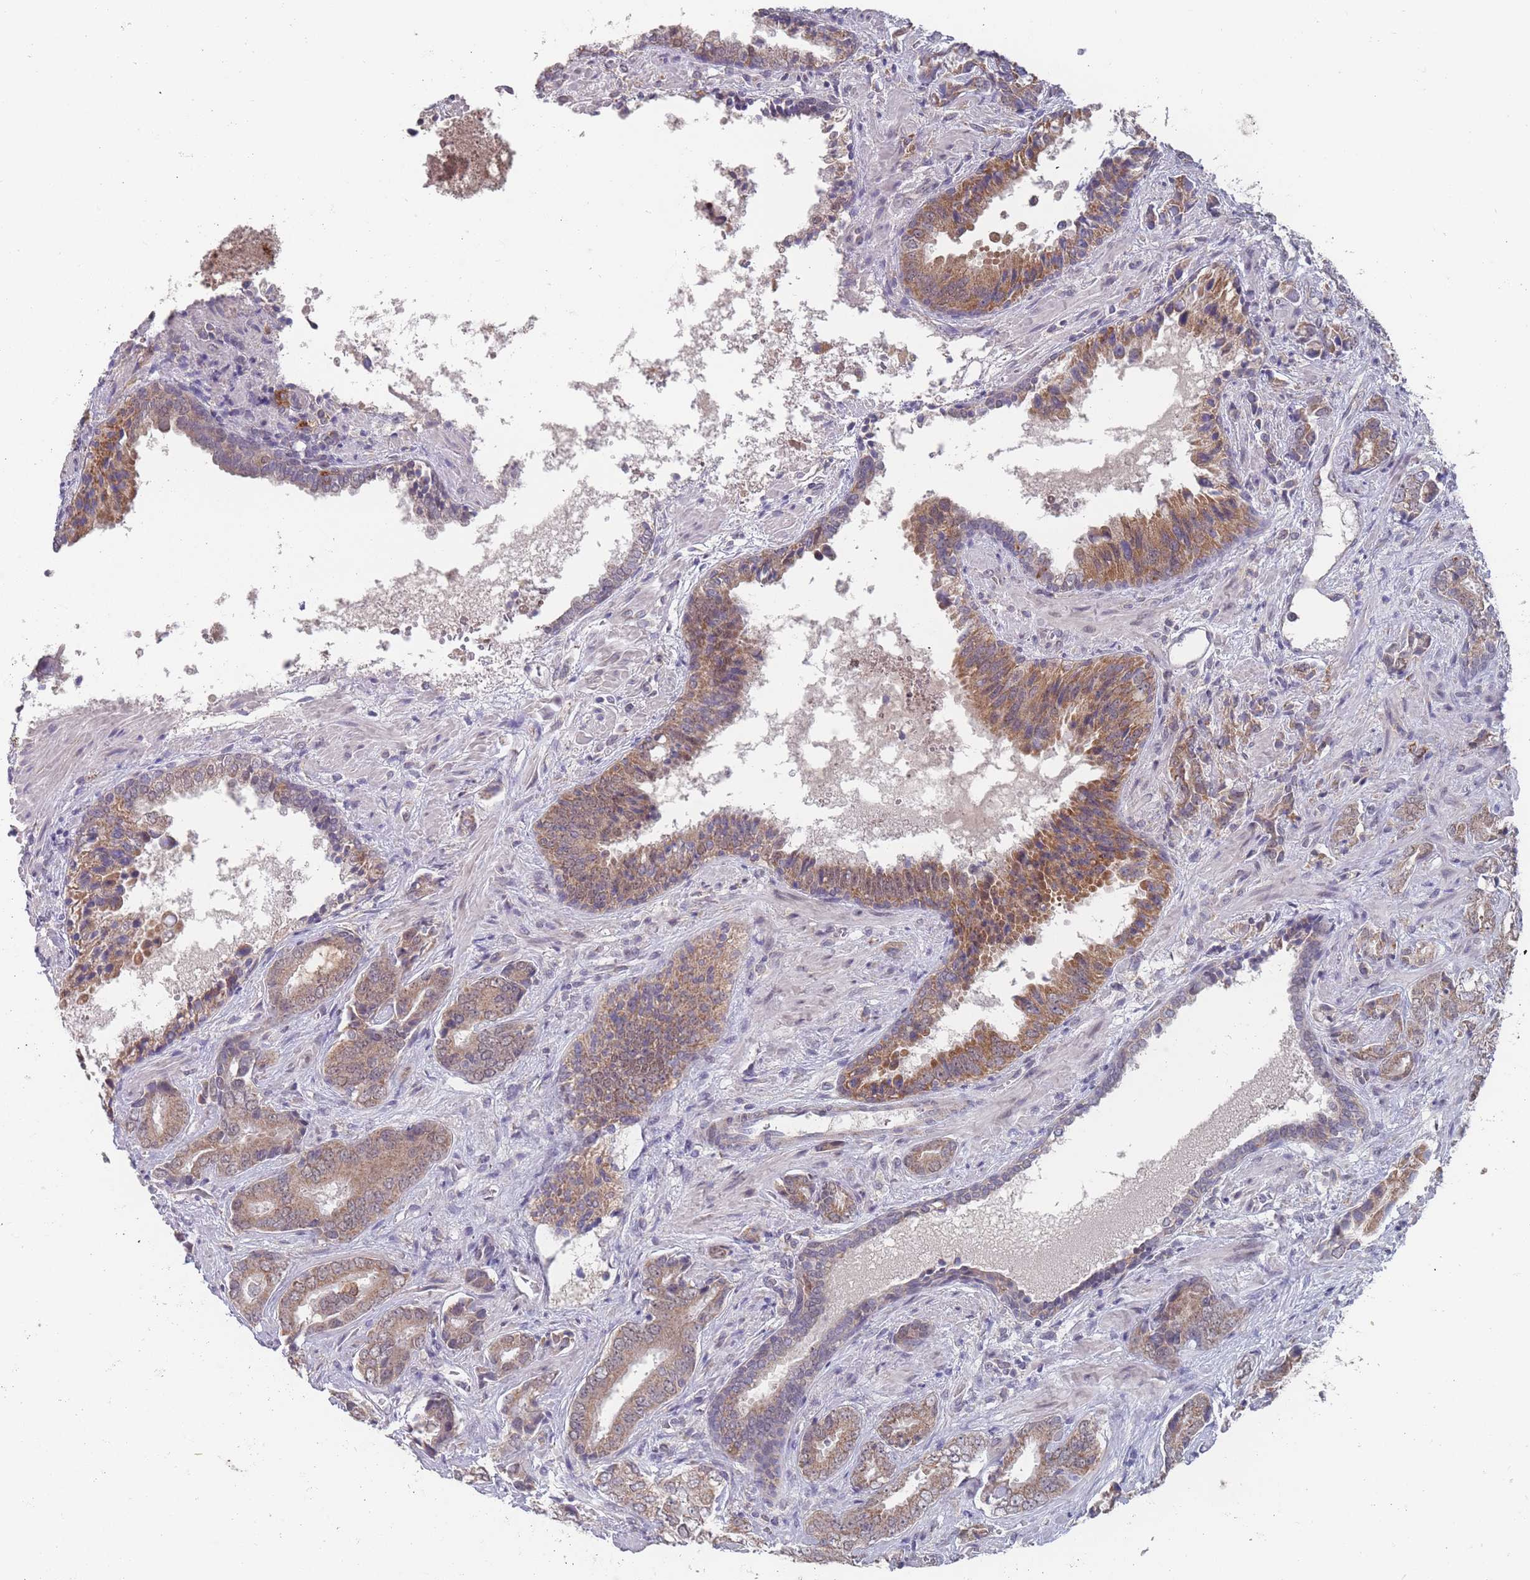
{"staining": {"intensity": "moderate", "quantity": ">75%", "location": "cytoplasmic/membranous"}, "tissue": "prostate cancer", "cell_type": "Tumor cells", "image_type": "cancer", "snomed": [{"axis": "morphology", "description": "Adenocarcinoma, High grade"}, {"axis": "topography", "description": "Prostate"}], "caption": "Protein staining of adenocarcinoma (high-grade) (prostate) tissue demonstrates moderate cytoplasmic/membranous positivity in approximately >75% of tumor cells.", "gene": "PEX7", "patient": {"sex": "male", "age": 71}}